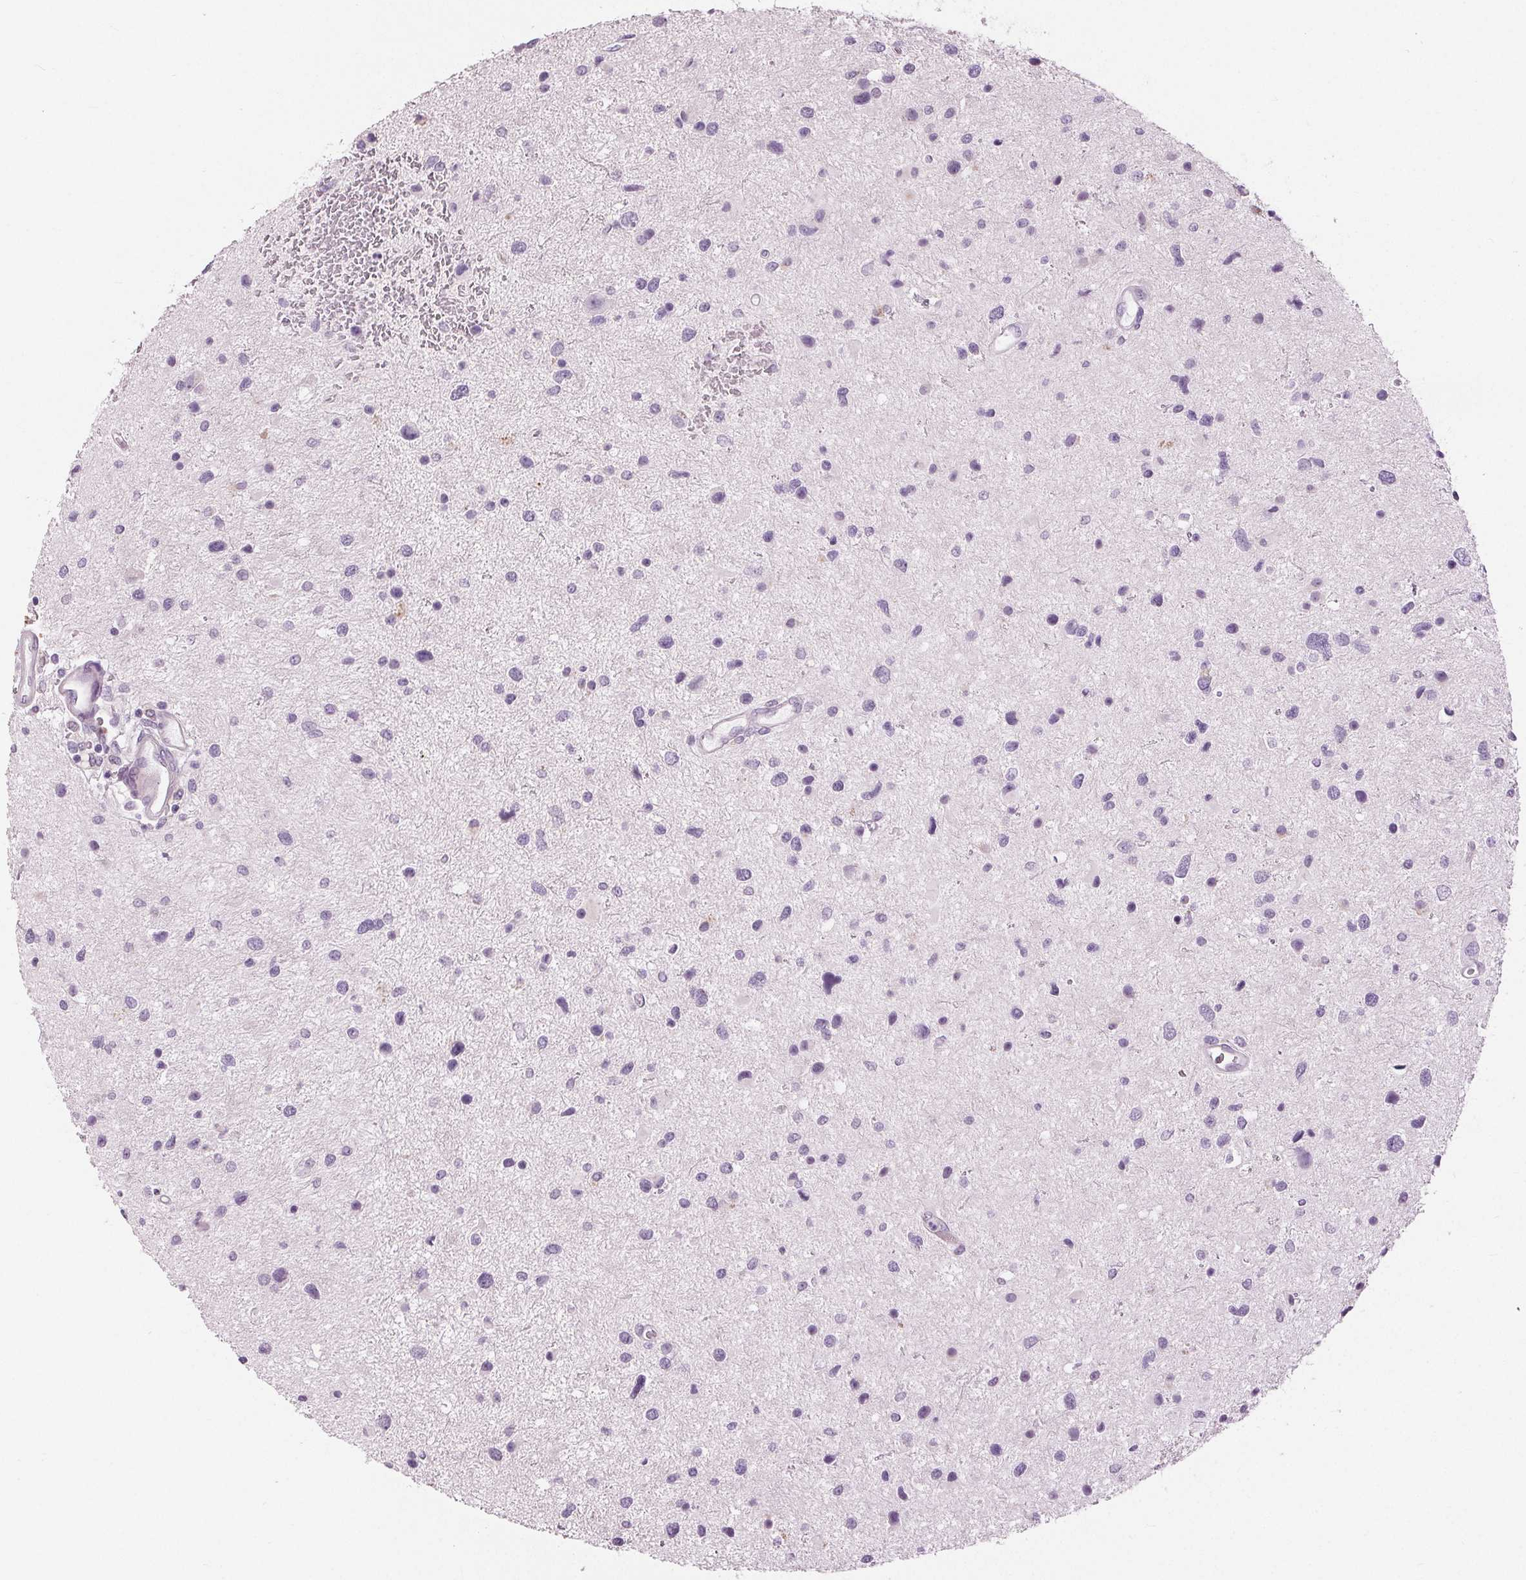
{"staining": {"intensity": "negative", "quantity": "none", "location": "none"}, "tissue": "glioma", "cell_type": "Tumor cells", "image_type": "cancer", "snomed": [{"axis": "morphology", "description": "Glioma, malignant, Low grade"}, {"axis": "topography", "description": "Brain"}], "caption": "The immunohistochemistry micrograph has no significant staining in tumor cells of low-grade glioma (malignant) tissue.", "gene": "MISP", "patient": {"sex": "female", "age": 32}}